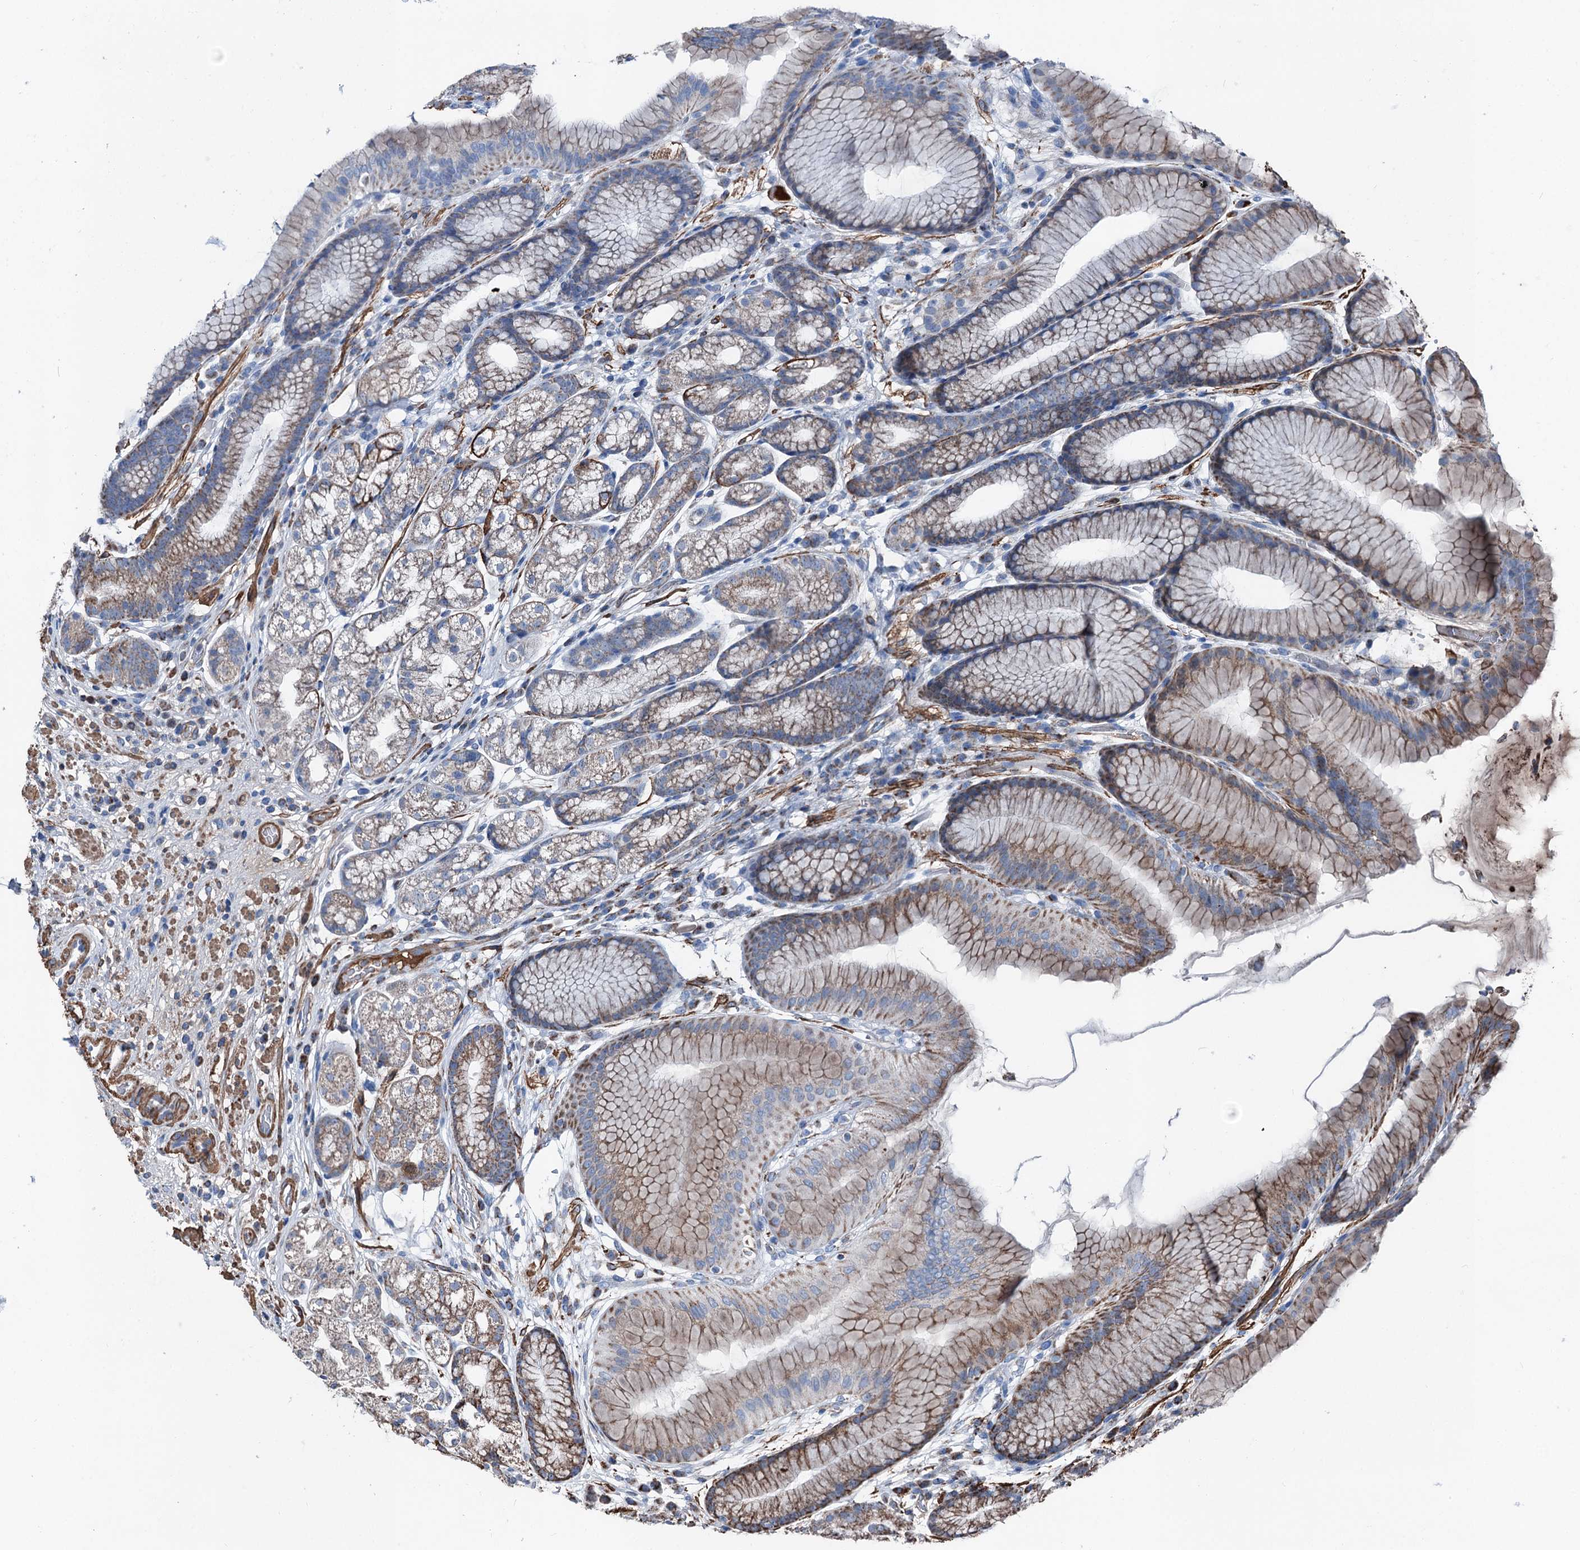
{"staining": {"intensity": "moderate", "quantity": ">75%", "location": "cytoplasmic/membranous"}, "tissue": "stomach", "cell_type": "Glandular cells", "image_type": "normal", "snomed": [{"axis": "morphology", "description": "Normal tissue, NOS"}, {"axis": "topography", "description": "Stomach"}], "caption": "Benign stomach displays moderate cytoplasmic/membranous staining in approximately >75% of glandular cells, visualized by immunohistochemistry. (DAB = brown stain, brightfield microscopy at high magnification).", "gene": "DDIAS", "patient": {"sex": "male", "age": 57}}